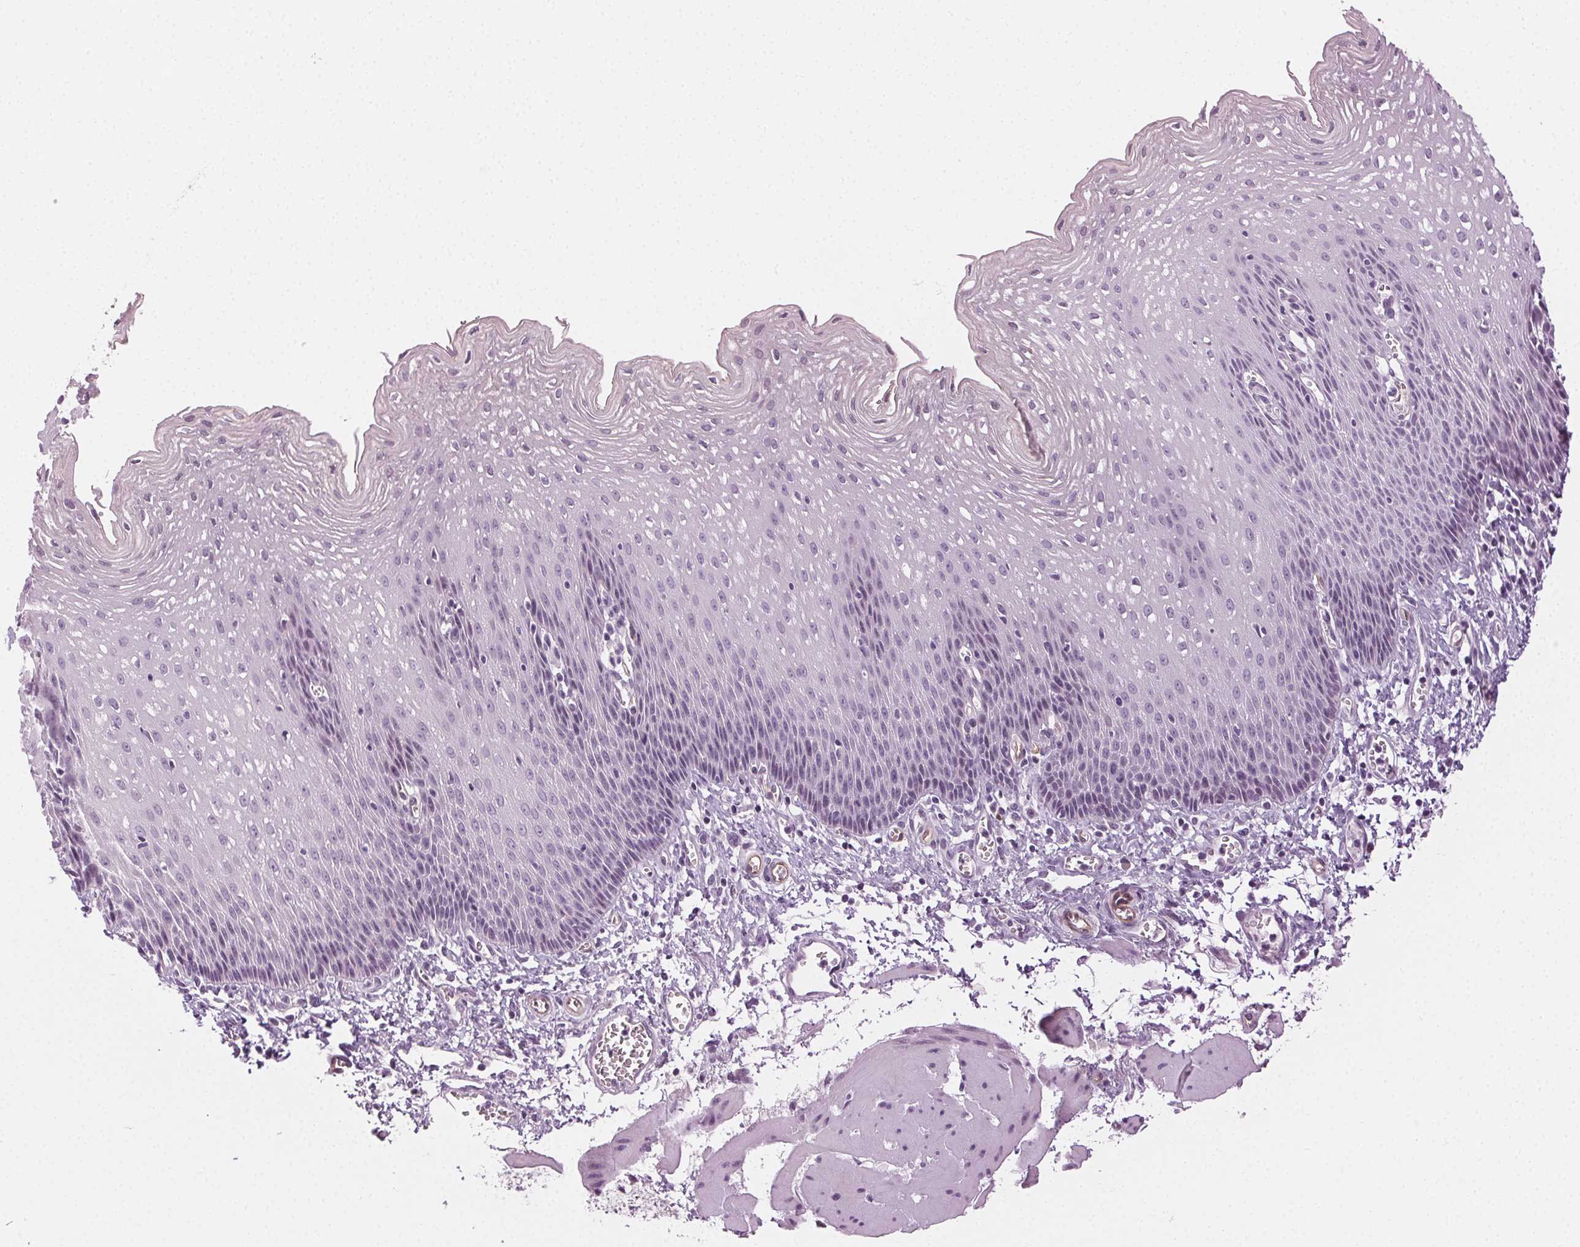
{"staining": {"intensity": "negative", "quantity": "none", "location": "none"}, "tissue": "esophagus", "cell_type": "Squamous epithelial cells", "image_type": "normal", "snomed": [{"axis": "morphology", "description": "Normal tissue, NOS"}, {"axis": "topography", "description": "Esophagus"}], "caption": "This is an IHC histopathology image of benign human esophagus. There is no expression in squamous epithelial cells.", "gene": "AIF1L", "patient": {"sex": "female", "age": 64}}